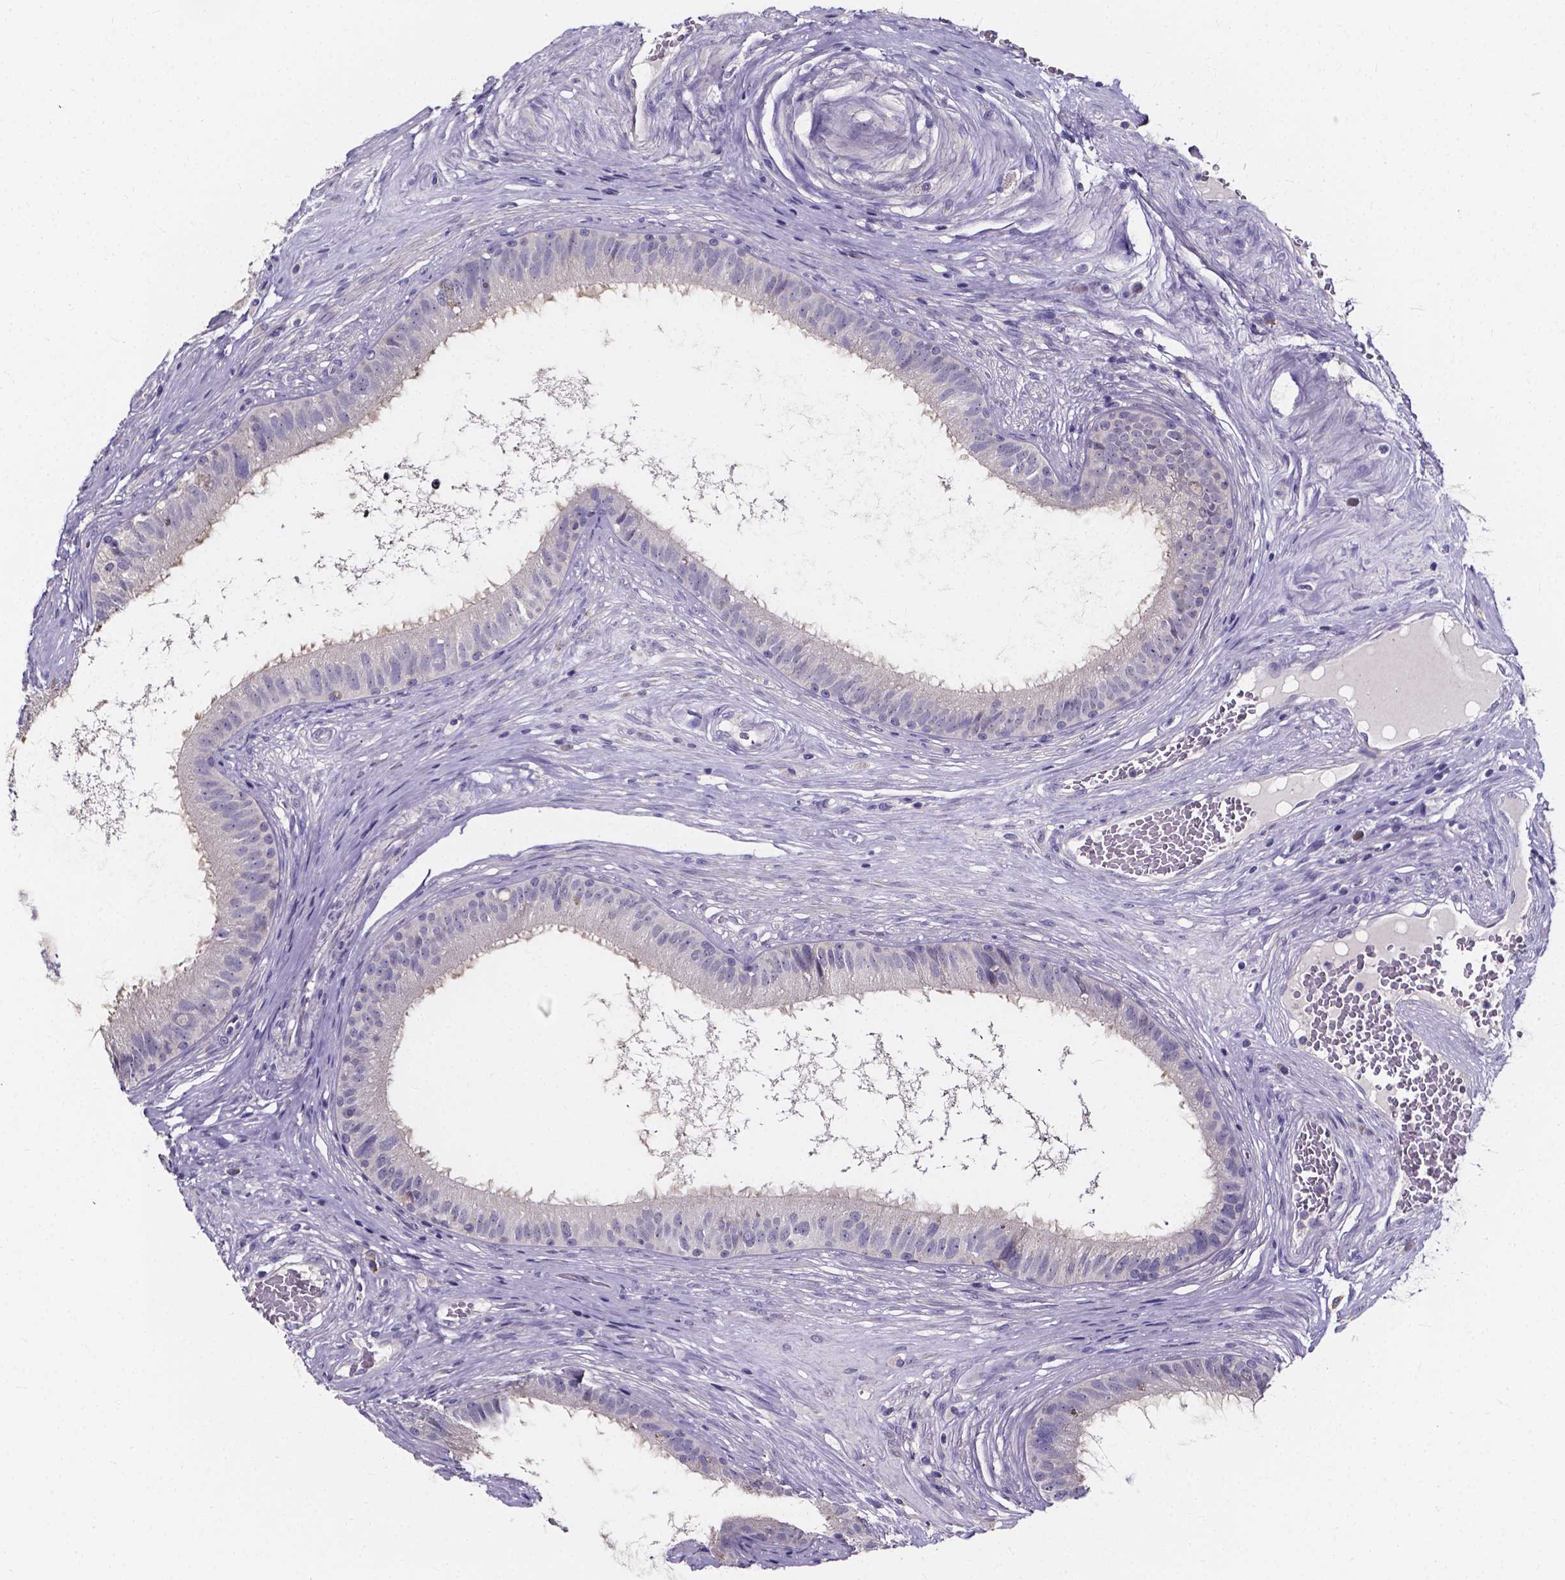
{"staining": {"intensity": "negative", "quantity": "none", "location": "none"}, "tissue": "epididymis", "cell_type": "Glandular cells", "image_type": "normal", "snomed": [{"axis": "morphology", "description": "Normal tissue, NOS"}, {"axis": "topography", "description": "Epididymis"}], "caption": "An immunohistochemistry histopathology image of unremarkable epididymis is shown. There is no staining in glandular cells of epididymis.", "gene": "SPOCD1", "patient": {"sex": "male", "age": 59}}